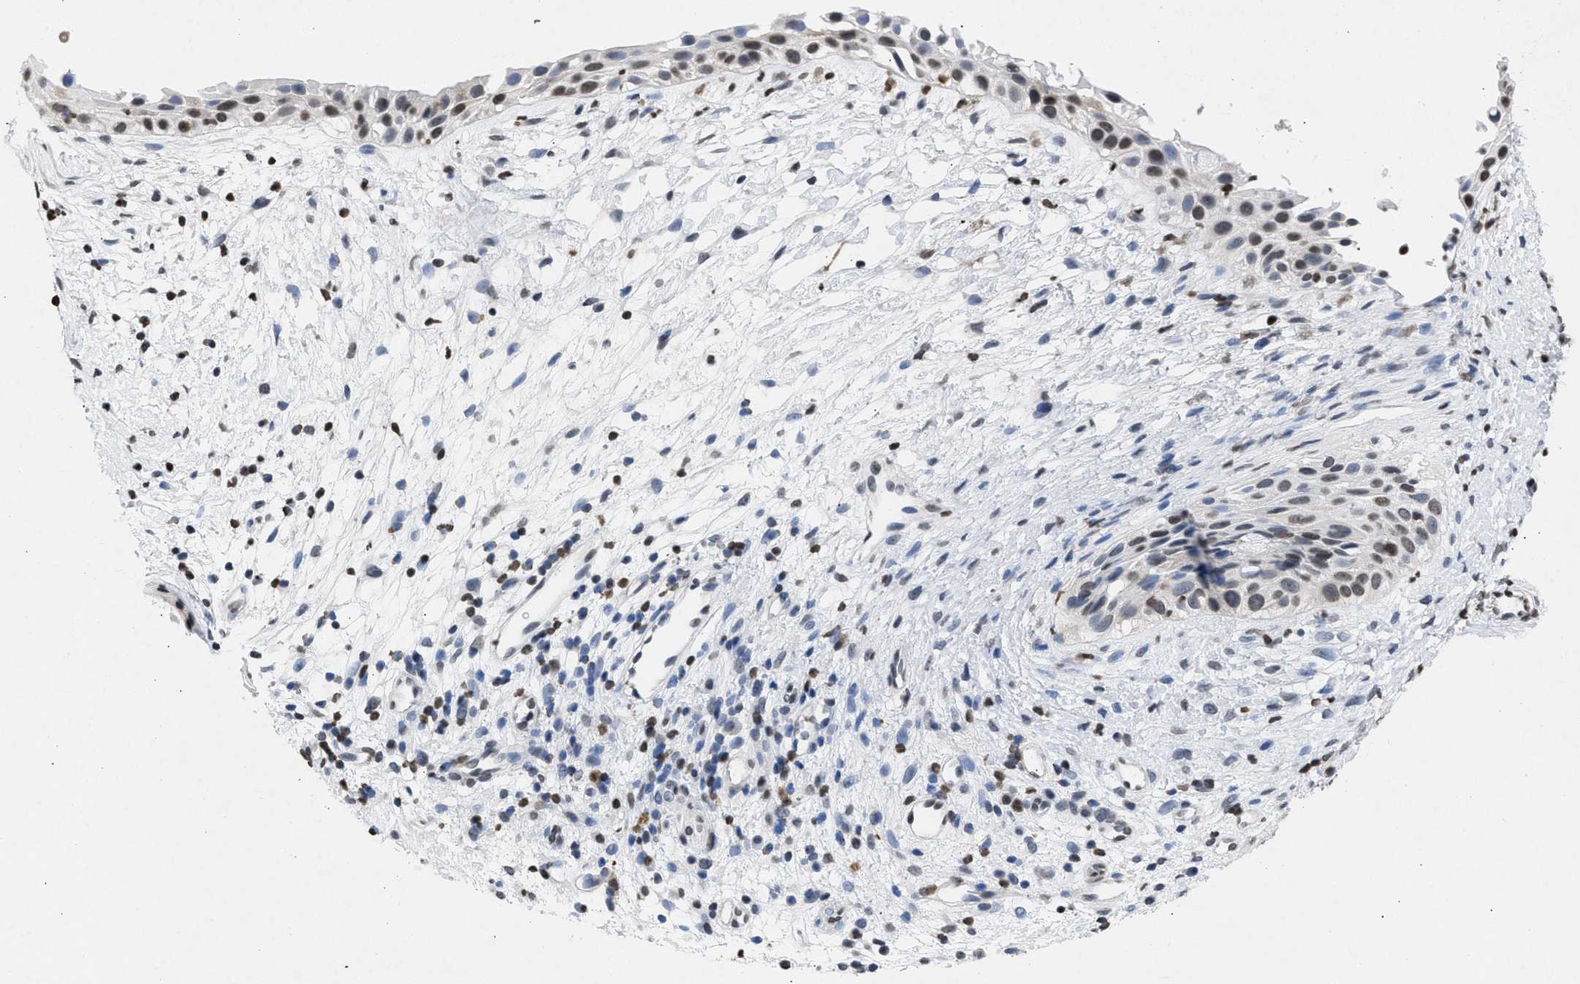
{"staining": {"intensity": "moderate", "quantity": "25%-75%", "location": "nuclear"}, "tissue": "nasopharynx", "cell_type": "Respiratory epithelial cells", "image_type": "normal", "snomed": [{"axis": "morphology", "description": "Normal tissue, NOS"}, {"axis": "topography", "description": "Nasopharynx"}], "caption": "IHC of unremarkable human nasopharynx displays medium levels of moderate nuclear expression in approximately 25%-75% of respiratory epithelial cells. (DAB (3,3'-diaminobenzidine) IHC with brightfield microscopy, high magnification).", "gene": "NUP35", "patient": {"sex": "male", "age": 22}}